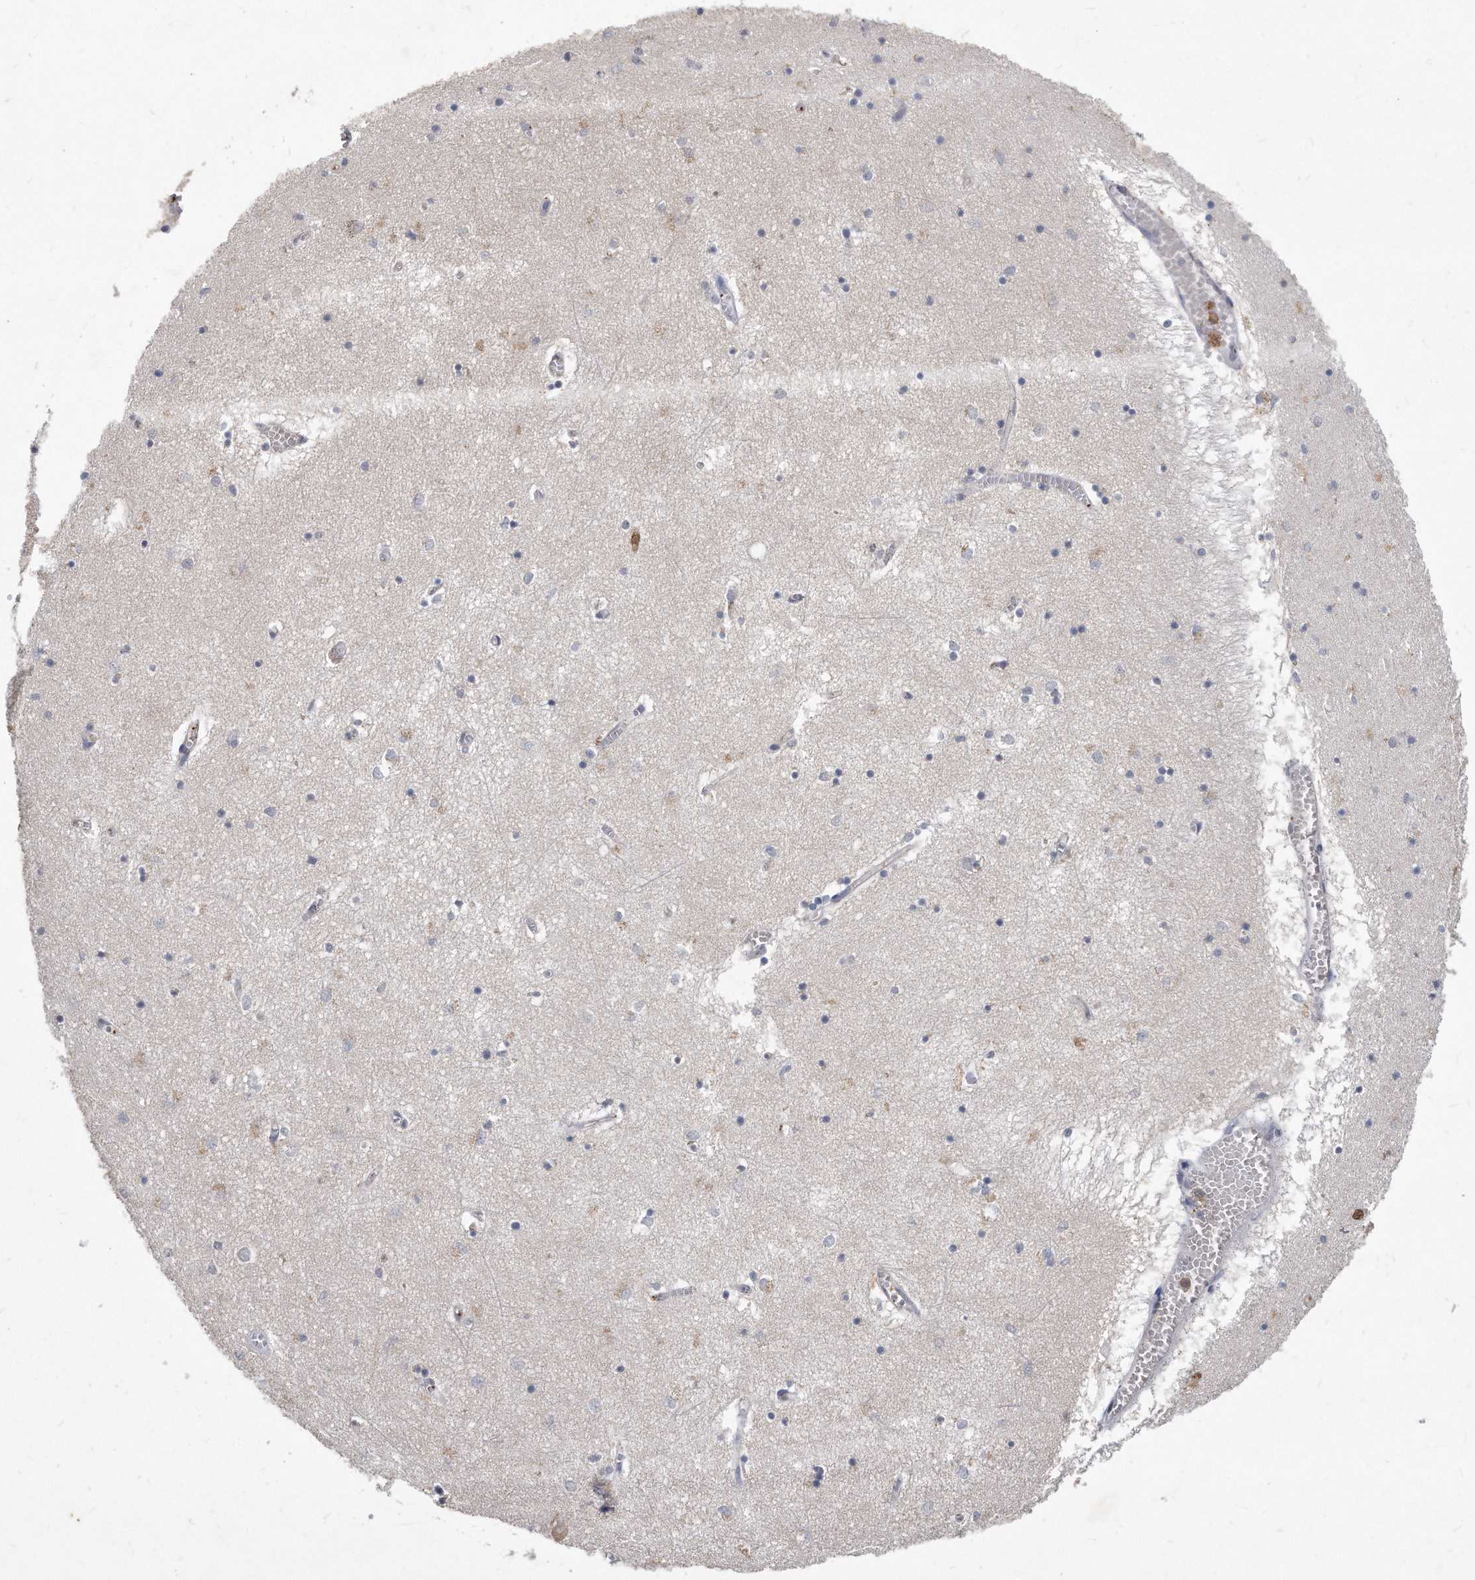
{"staining": {"intensity": "negative", "quantity": "none", "location": "none"}, "tissue": "hippocampus", "cell_type": "Glial cells", "image_type": "normal", "snomed": [{"axis": "morphology", "description": "Normal tissue, NOS"}, {"axis": "topography", "description": "Hippocampus"}], "caption": "An immunohistochemistry (IHC) micrograph of normal hippocampus is shown. There is no staining in glial cells of hippocampus. (Brightfield microscopy of DAB (3,3'-diaminobenzidine) IHC at high magnification).", "gene": "HOMER3", "patient": {"sex": "male", "age": 70}}